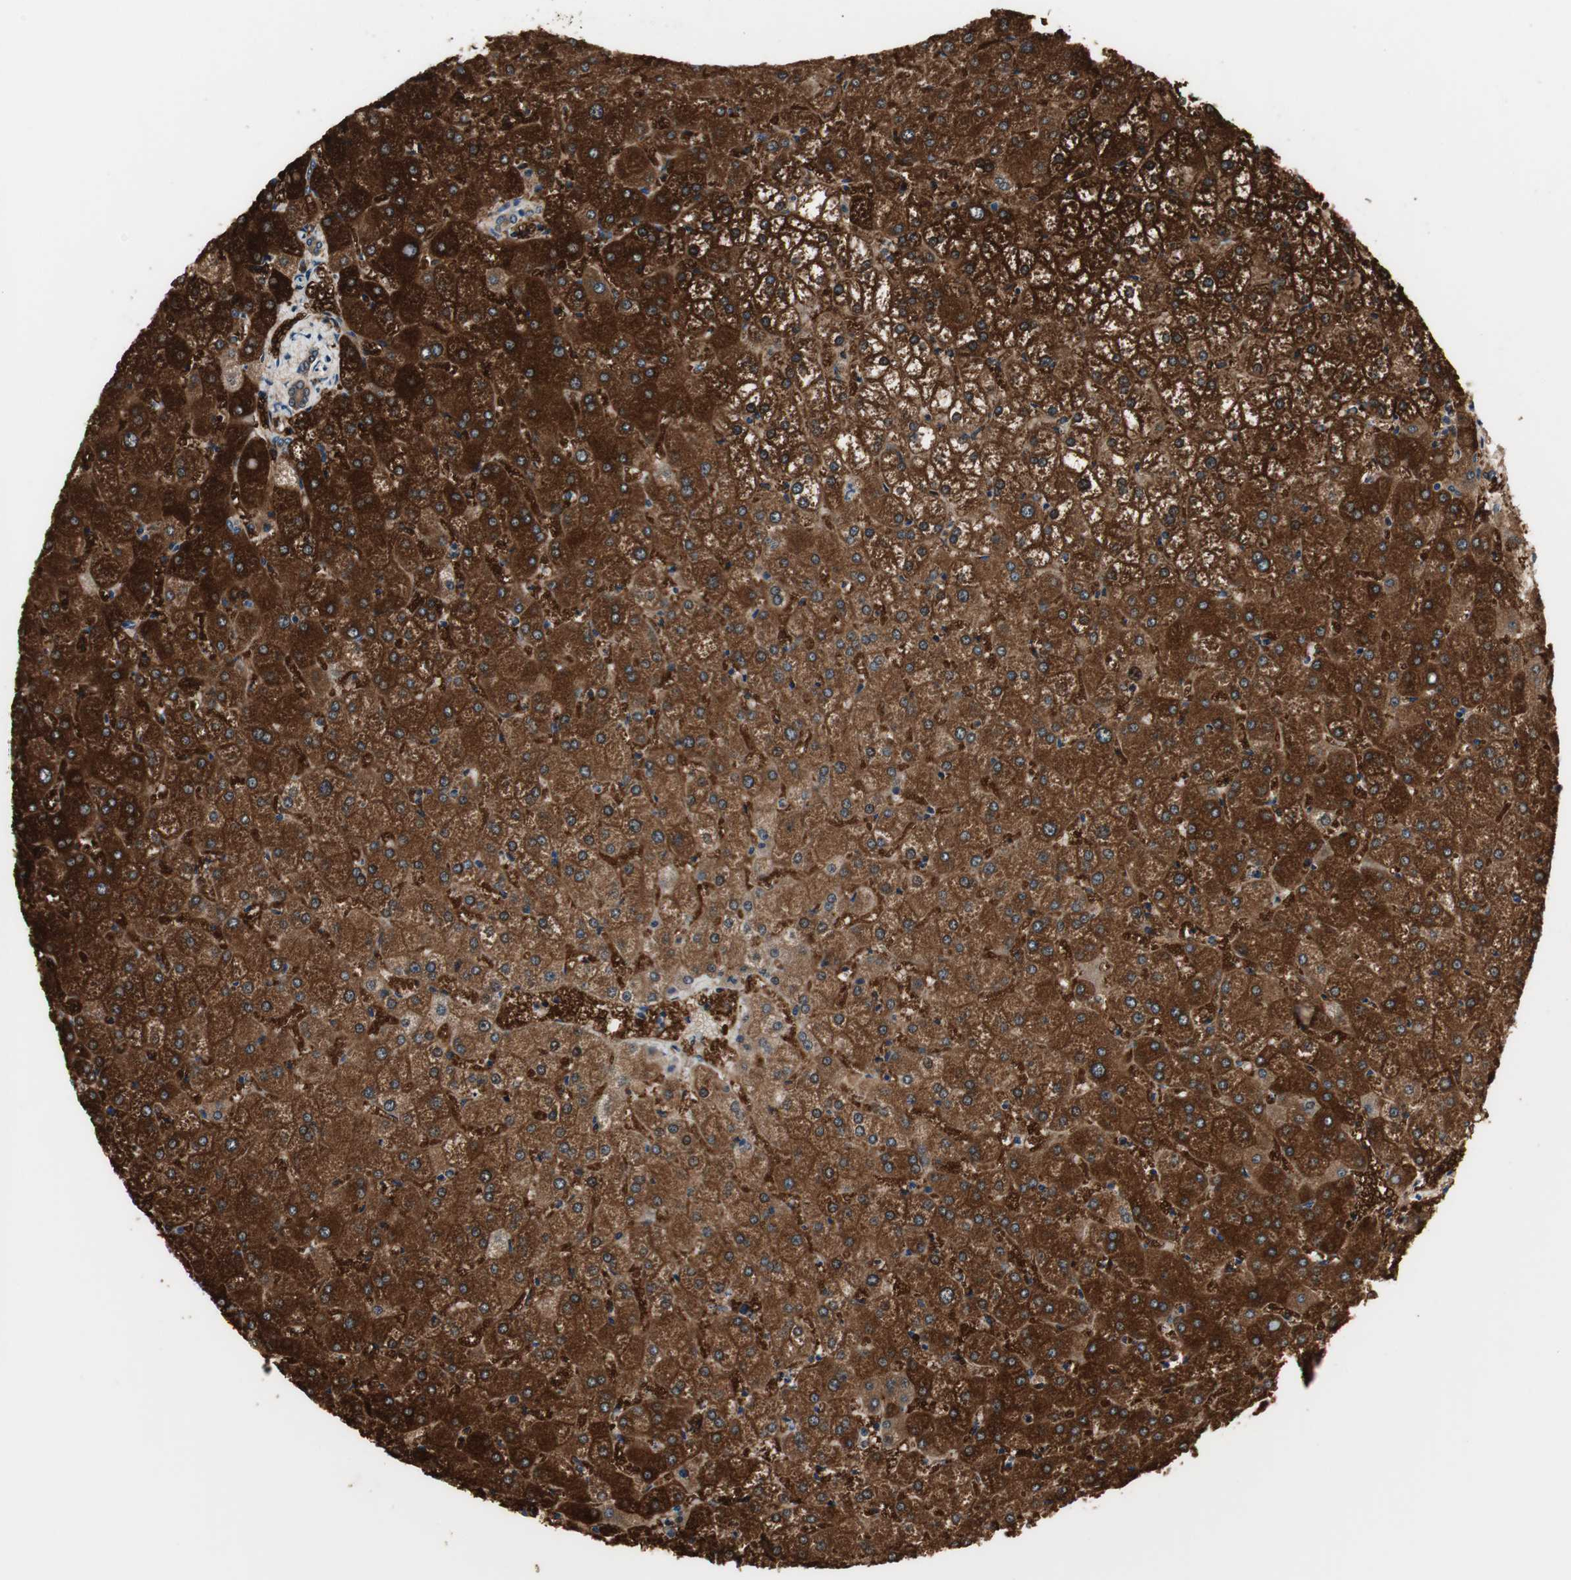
{"staining": {"intensity": "moderate", "quantity": ">75%", "location": "cytoplasmic/membranous"}, "tissue": "liver", "cell_type": "Cholangiocytes", "image_type": "normal", "snomed": [{"axis": "morphology", "description": "Normal tissue, NOS"}, {"axis": "topography", "description": "Liver"}], "caption": "An image showing moderate cytoplasmic/membranous expression in approximately >75% of cholangiocytes in normal liver, as visualized by brown immunohistochemical staining.", "gene": "FBP1", "patient": {"sex": "female", "age": 32}}